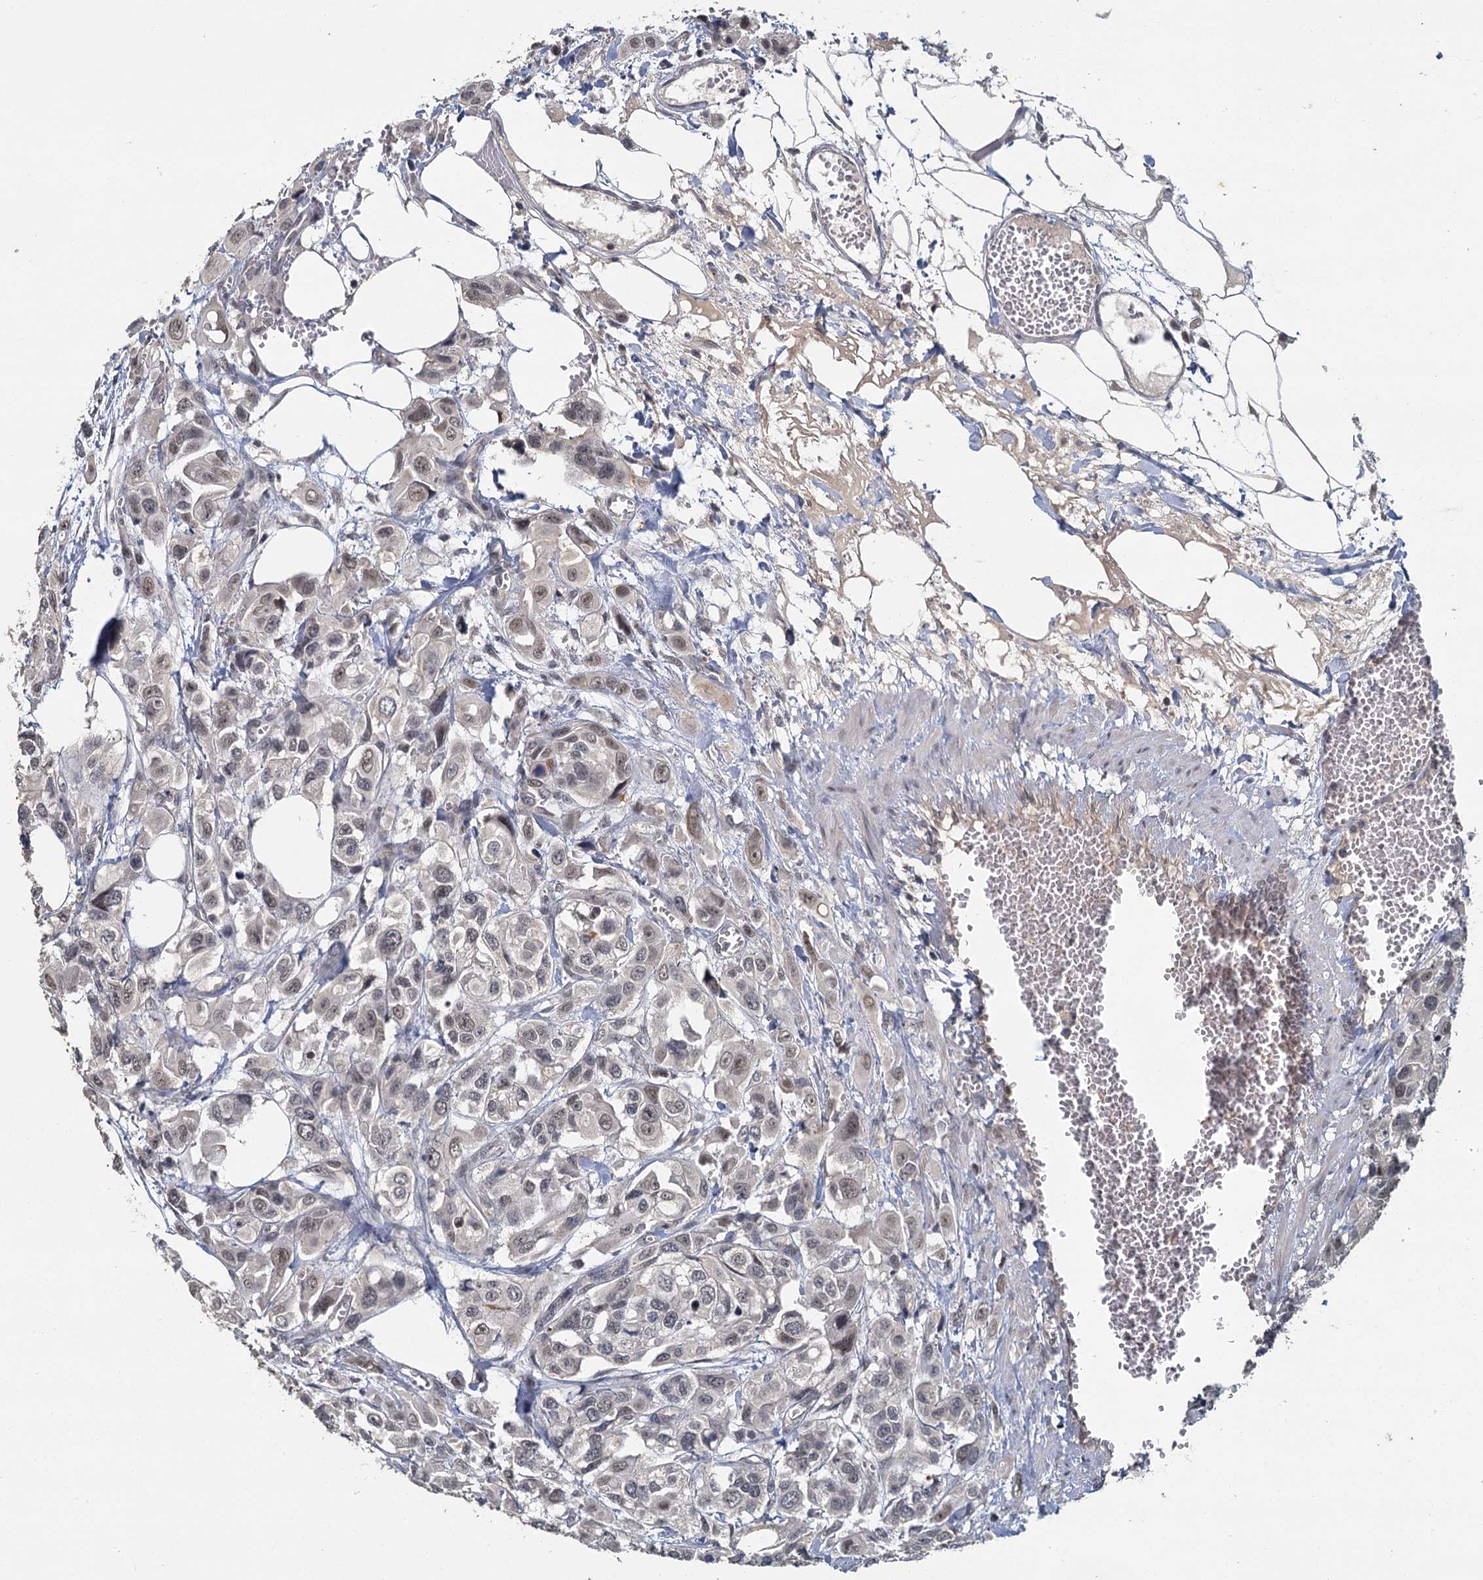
{"staining": {"intensity": "weak", "quantity": "<25%", "location": "nuclear"}, "tissue": "urothelial cancer", "cell_type": "Tumor cells", "image_type": "cancer", "snomed": [{"axis": "morphology", "description": "Urothelial carcinoma, High grade"}, {"axis": "topography", "description": "Urinary bladder"}], "caption": "Urothelial cancer was stained to show a protein in brown. There is no significant staining in tumor cells. (DAB (3,3'-diaminobenzidine) immunohistochemistry with hematoxylin counter stain).", "gene": "MUCL1", "patient": {"sex": "male", "age": 67}}